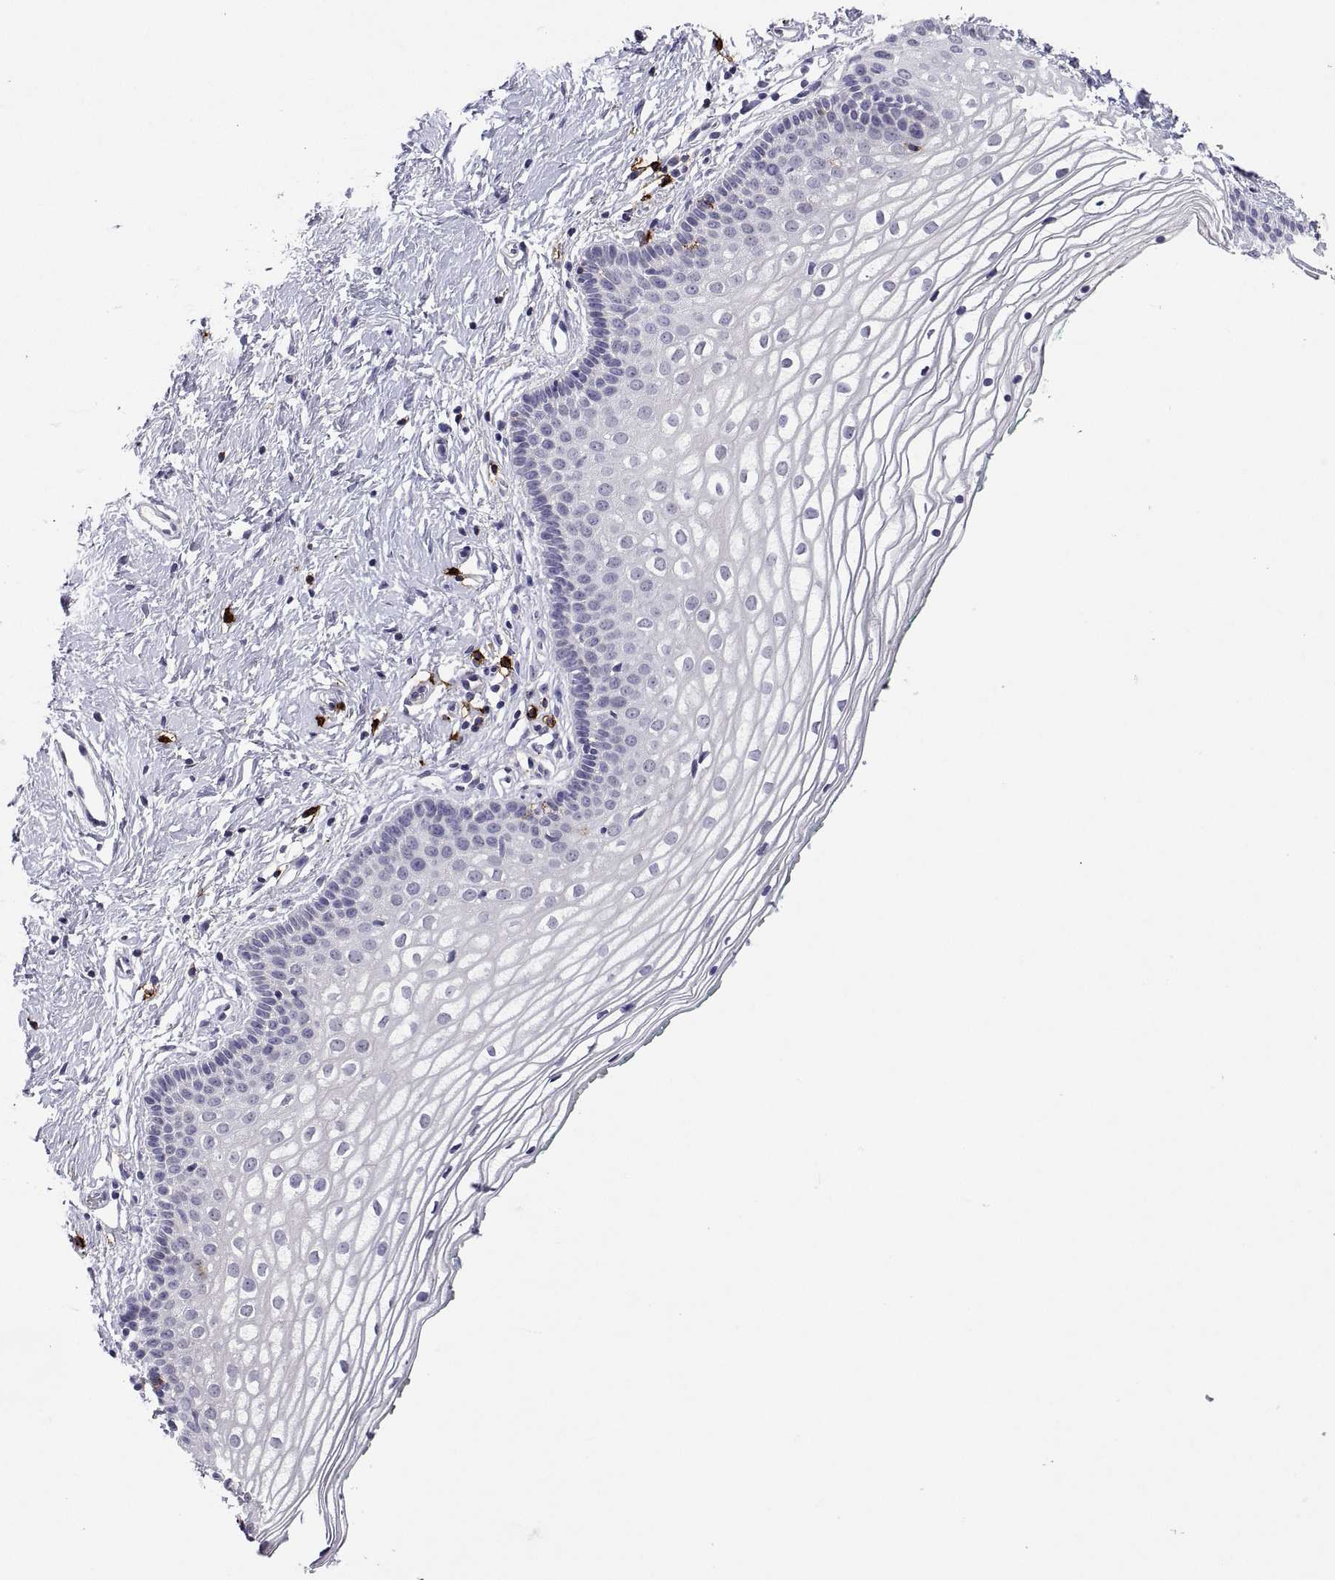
{"staining": {"intensity": "negative", "quantity": "none", "location": "none"}, "tissue": "vagina", "cell_type": "Squamous epithelial cells", "image_type": "normal", "snomed": [{"axis": "morphology", "description": "Normal tissue, NOS"}, {"axis": "topography", "description": "Vagina"}], "caption": "IHC of normal vagina shows no positivity in squamous epithelial cells.", "gene": "MS4A1", "patient": {"sex": "female", "age": 36}}